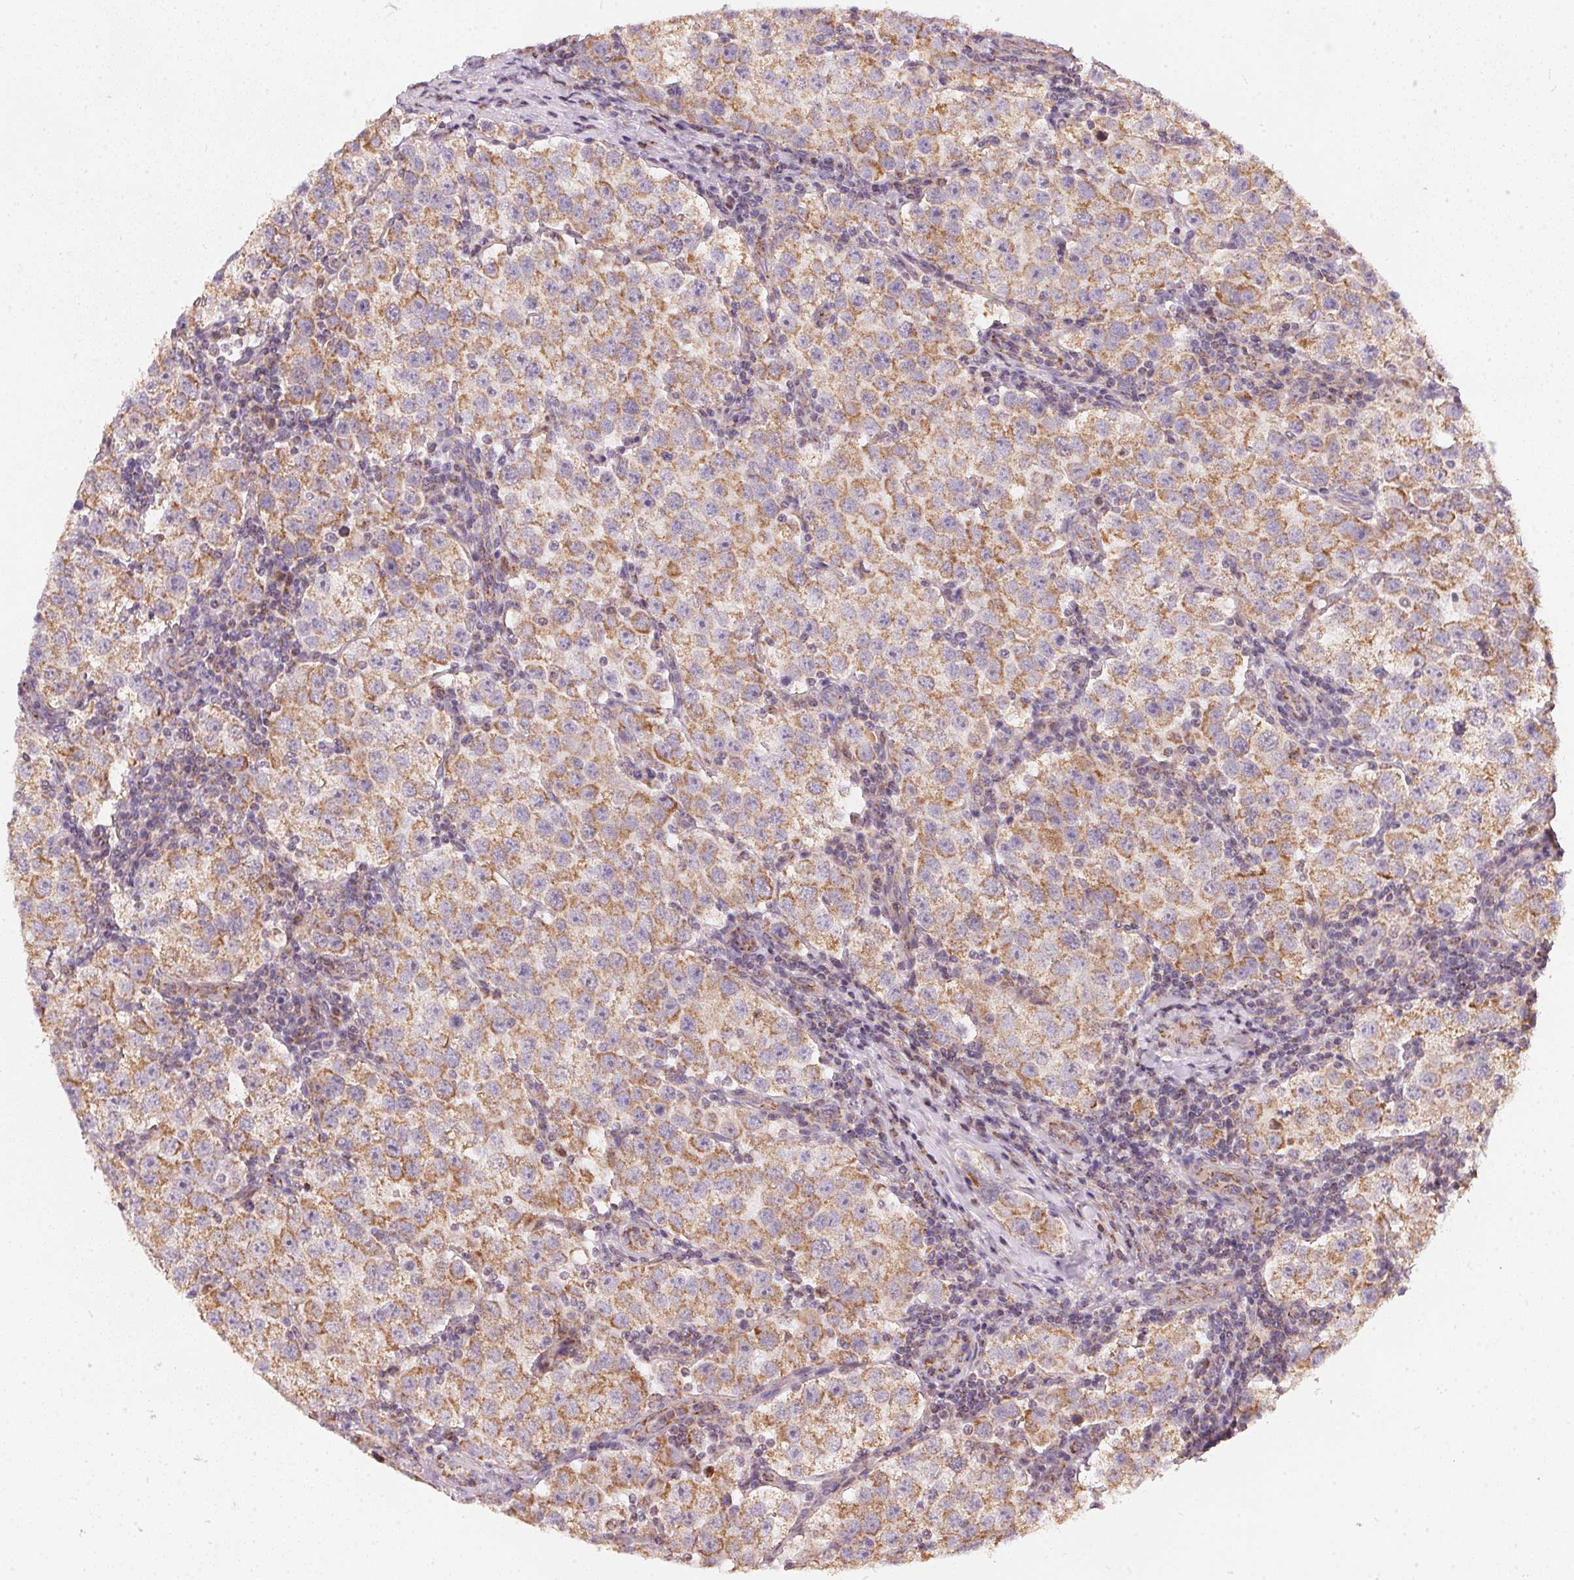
{"staining": {"intensity": "moderate", "quantity": ">75%", "location": "cytoplasmic/membranous"}, "tissue": "testis cancer", "cell_type": "Tumor cells", "image_type": "cancer", "snomed": [{"axis": "morphology", "description": "Seminoma, NOS"}, {"axis": "topography", "description": "Testis"}], "caption": "Immunohistochemistry (IHC) staining of testis seminoma, which displays medium levels of moderate cytoplasmic/membranous positivity in approximately >75% of tumor cells indicating moderate cytoplasmic/membranous protein positivity. The staining was performed using DAB (brown) for protein detection and nuclei were counterstained in hematoxylin (blue).", "gene": "COQ7", "patient": {"sex": "male", "age": 37}}